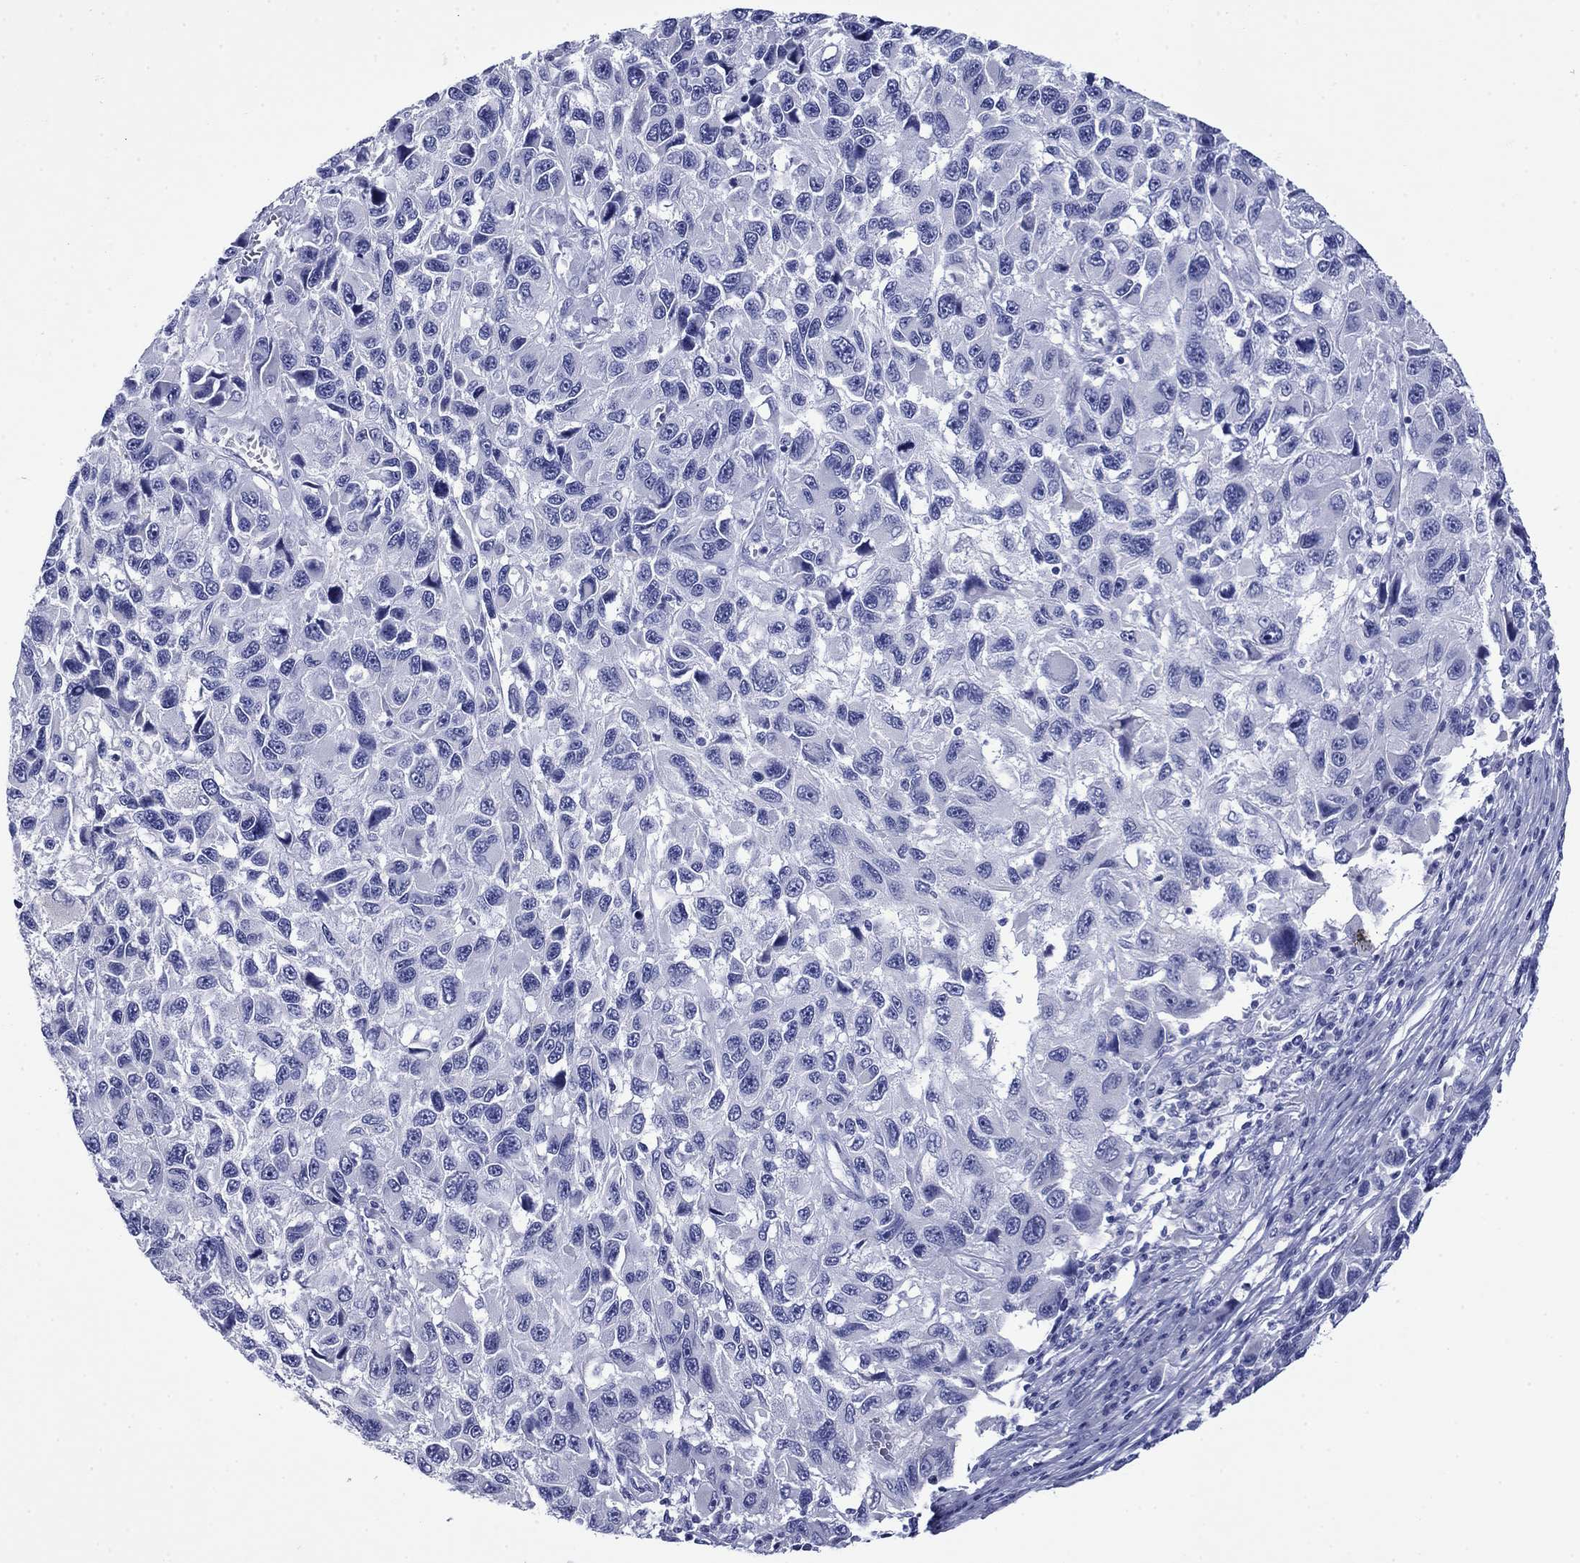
{"staining": {"intensity": "negative", "quantity": "none", "location": "none"}, "tissue": "melanoma", "cell_type": "Tumor cells", "image_type": "cancer", "snomed": [{"axis": "morphology", "description": "Malignant melanoma, NOS"}, {"axis": "topography", "description": "Skin"}], "caption": "Histopathology image shows no protein expression in tumor cells of malignant melanoma tissue.", "gene": "GIP", "patient": {"sex": "male", "age": 53}}